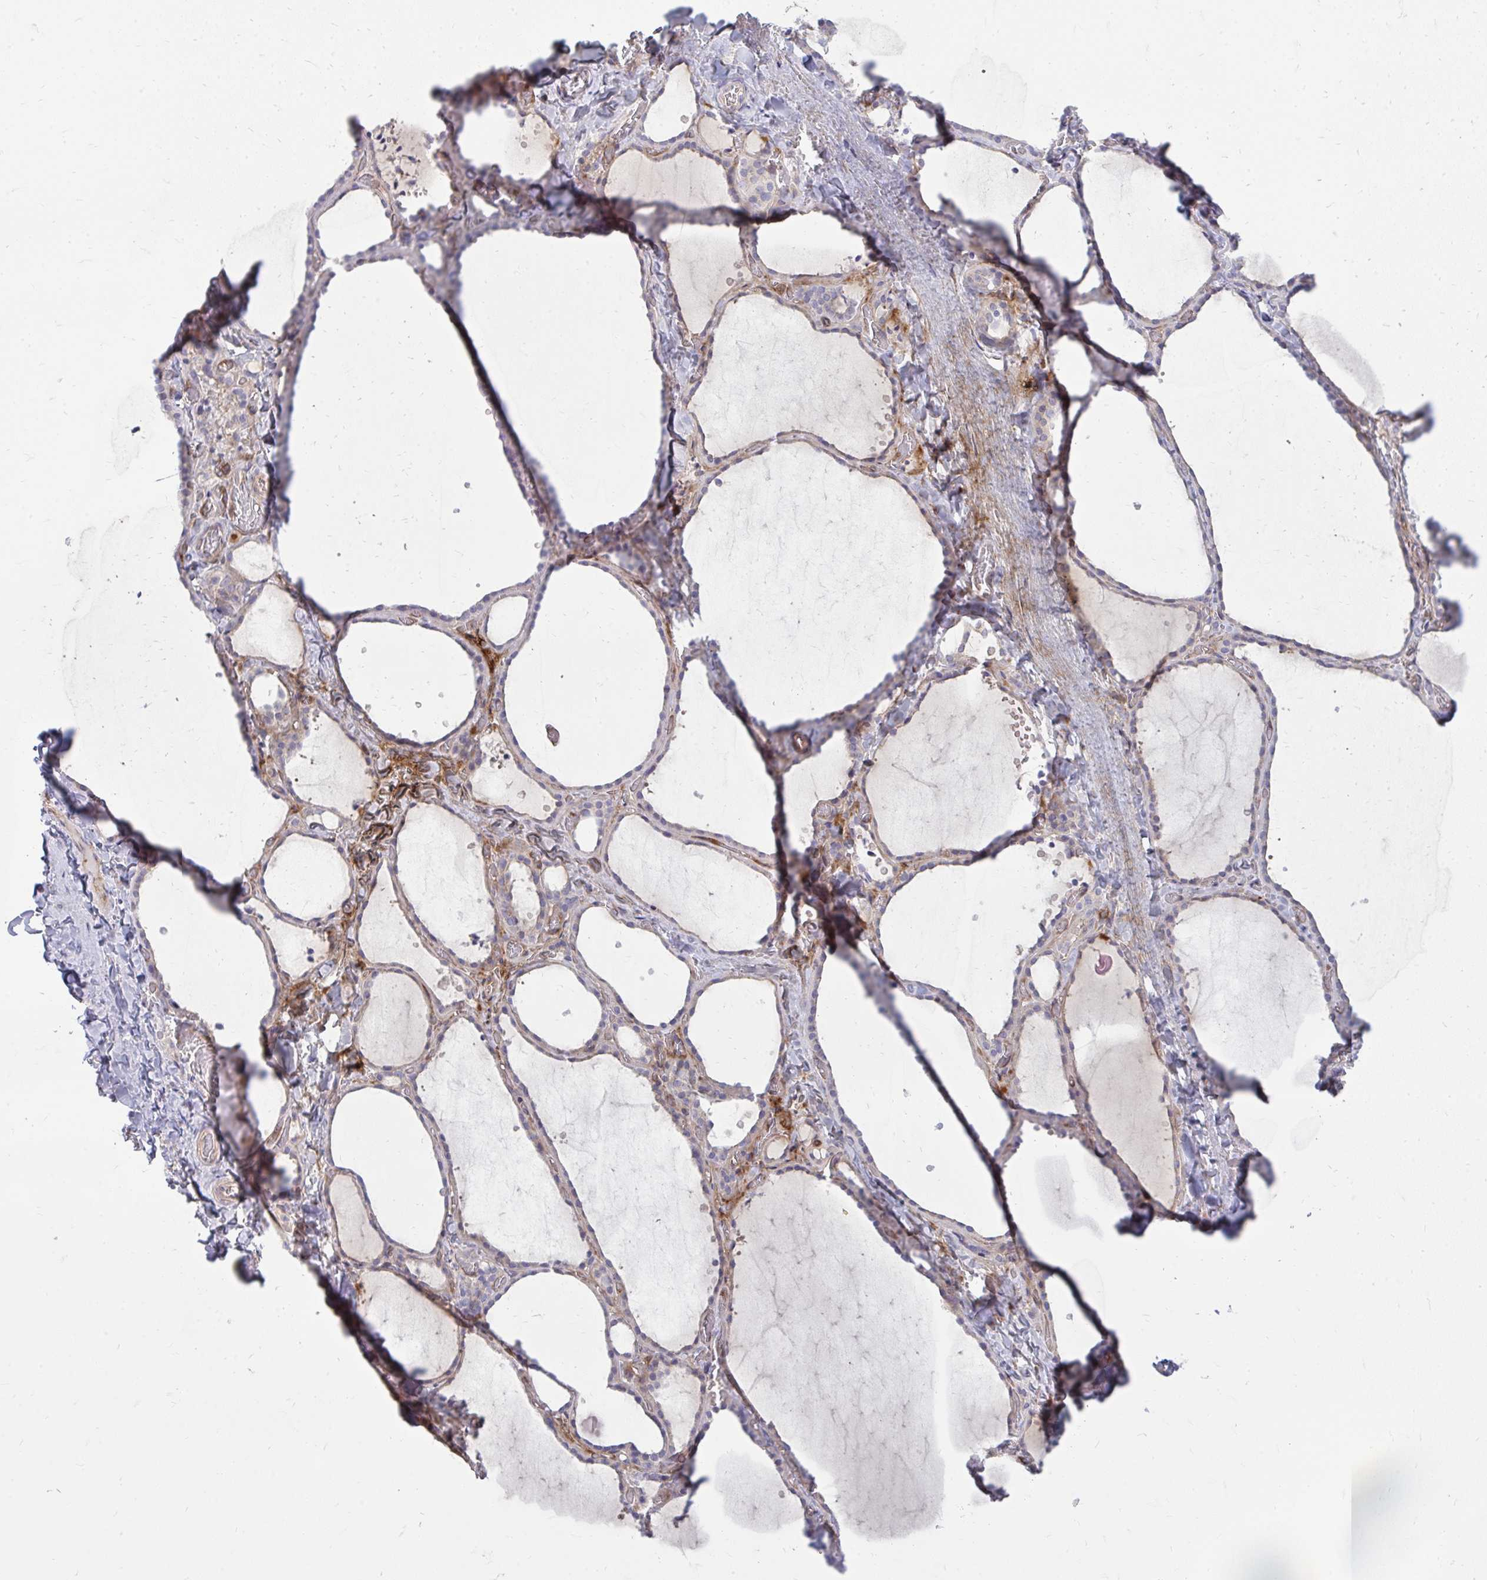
{"staining": {"intensity": "moderate", "quantity": "<25%", "location": "cytoplasmic/membranous"}, "tissue": "thyroid gland", "cell_type": "Glandular cells", "image_type": "normal", "snomed": [{"axis": "morphology", "description": "Normal tissue, NOS"}, {"axis": "topography", "description": "Thyroid gland"}], "caption": "Unremarkable thyroid gland shows moderate cytoplasmic/membranous expression in about <25% of glandular cells.", "gene": "ASAP1", "patient": {"sex": "female", "age": 36}}